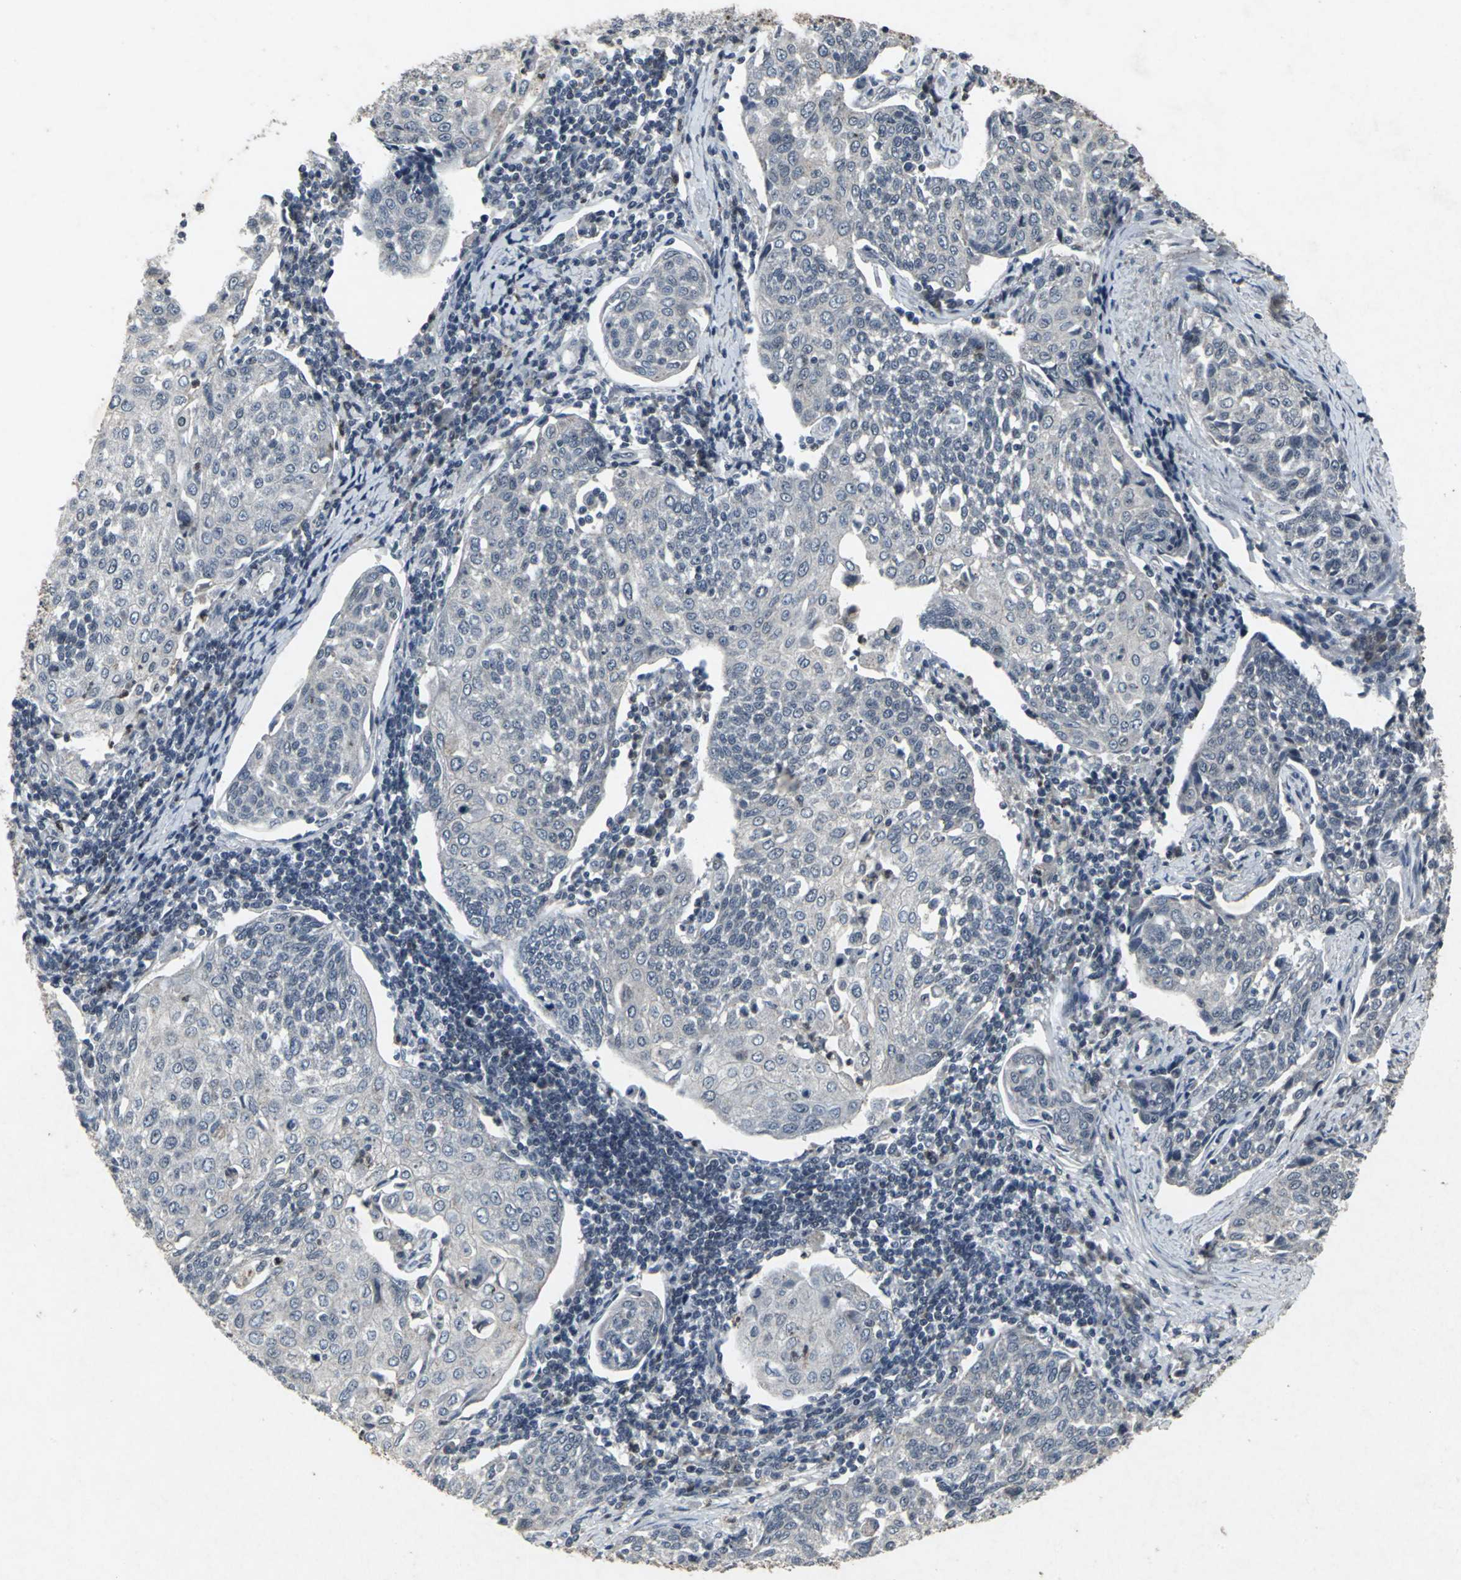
{"staining": {"intensity": "negative", "quantity": "none", "location": "none"}, "tissue": "cervical cancer", "cell_type": "Tumor cells", "image_type": "cancer", "snomed": [{"axis": "morphology", "description": "Squamous cell carcinoma, NOS"}, {"axis": "topography", "description": "Cervix"}], "caption": "Tumor cells show no significant staining in squamous cell carcinoma (cervical). (DAB (3,3'-diaminobenzidine) immunohistochemistry (IHC) with hematoxylin counter stain).", "gene": "BMP4", "patient": {"sex": "female", "age": 34}}